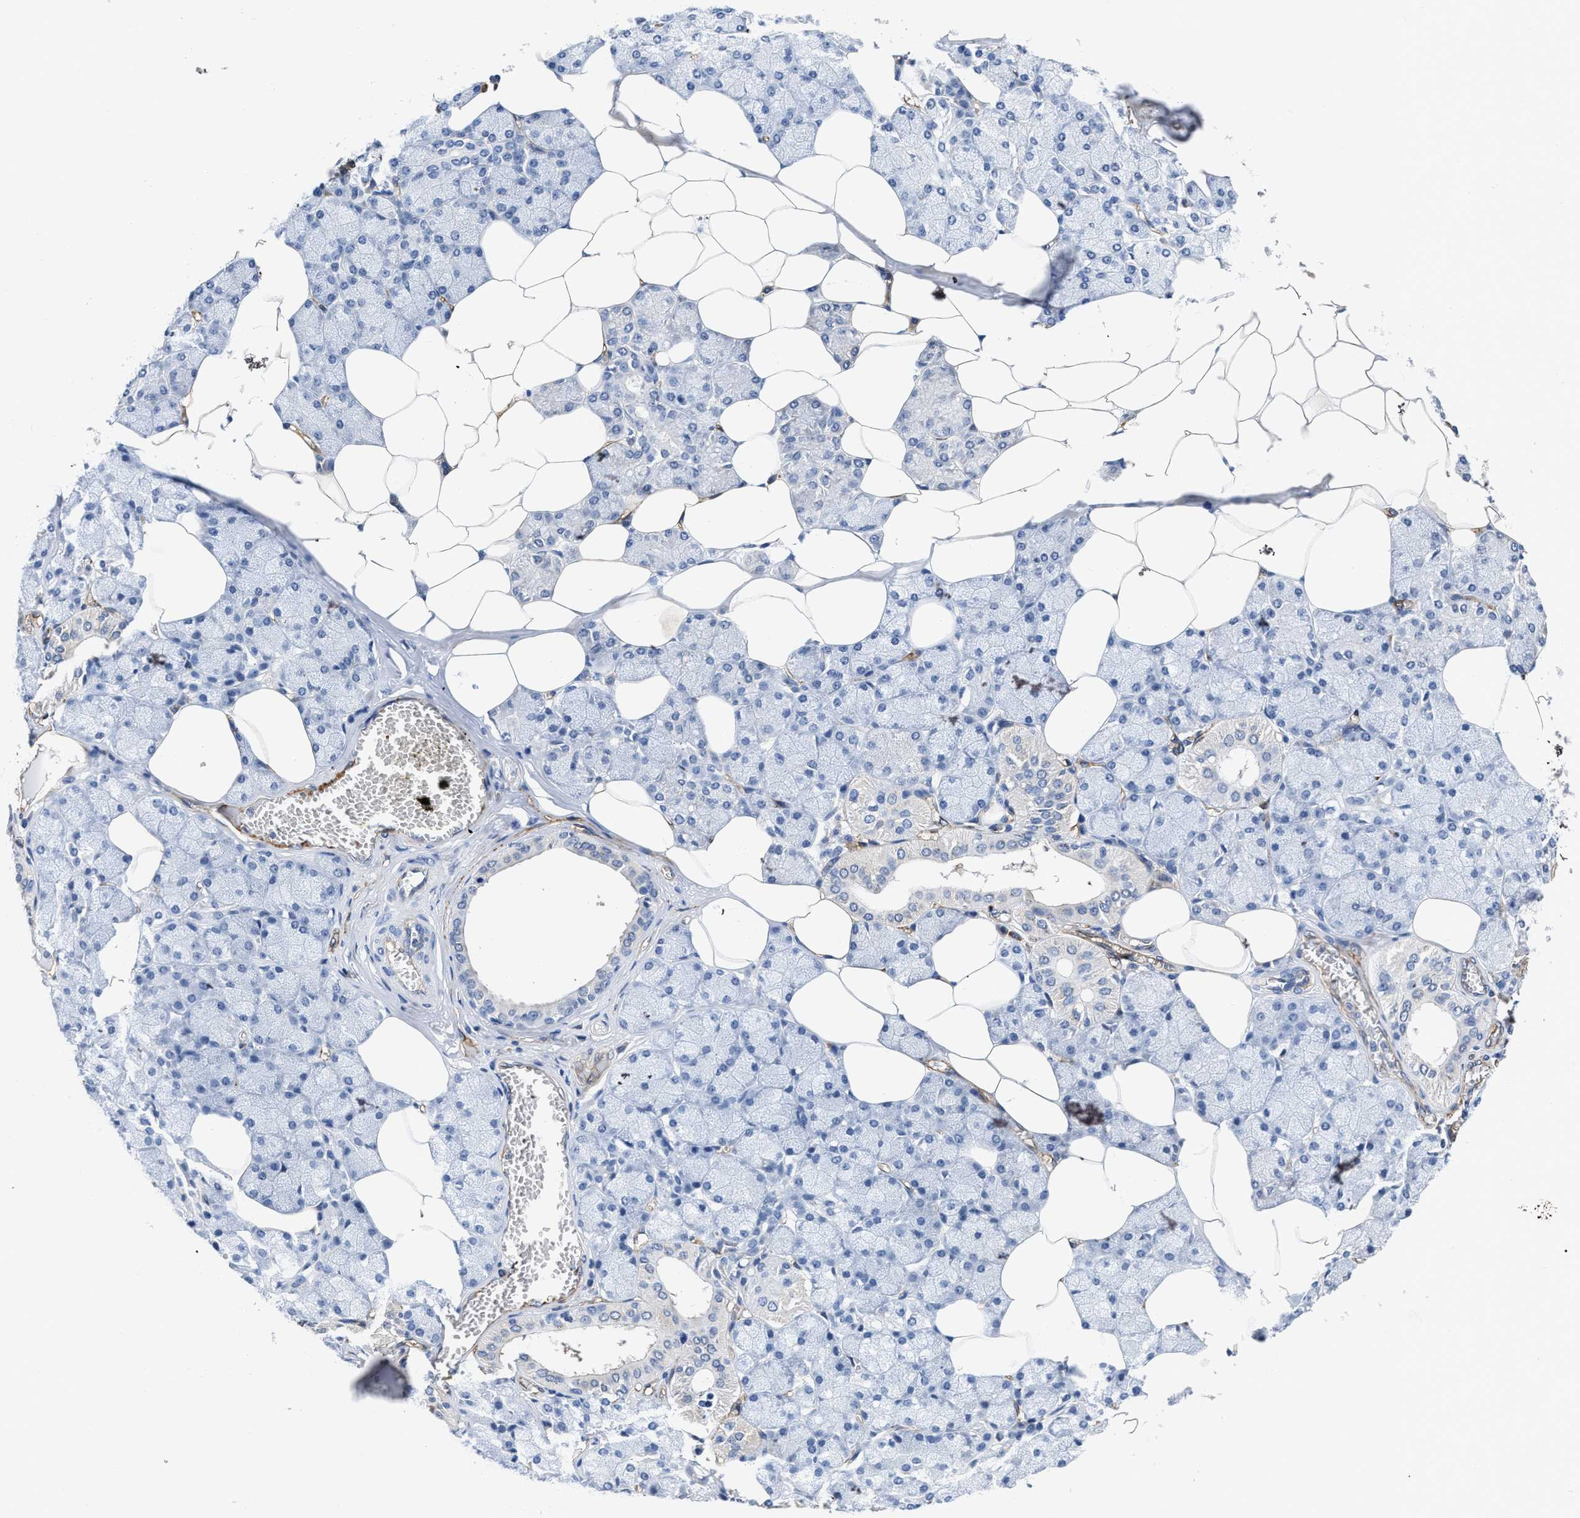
{"staining": {"intensity": "negative", "quantity": "none", "location": "none"}, "tissue": "salivary gland", "cell_type": "Glandular cells", "image_type": "normal", "snomed": [{"axis": "morphology", "description": "Normal tissue, NOS"}, {"axis": "topography", "description": "Salivary gland"}], "caption": "Immunohistochemical staining of unremarkable human salivary gland reveals no significant expression in glandular cells.", "gene": "C22orf42", "patient": {"sex": "male", "age": 62}}